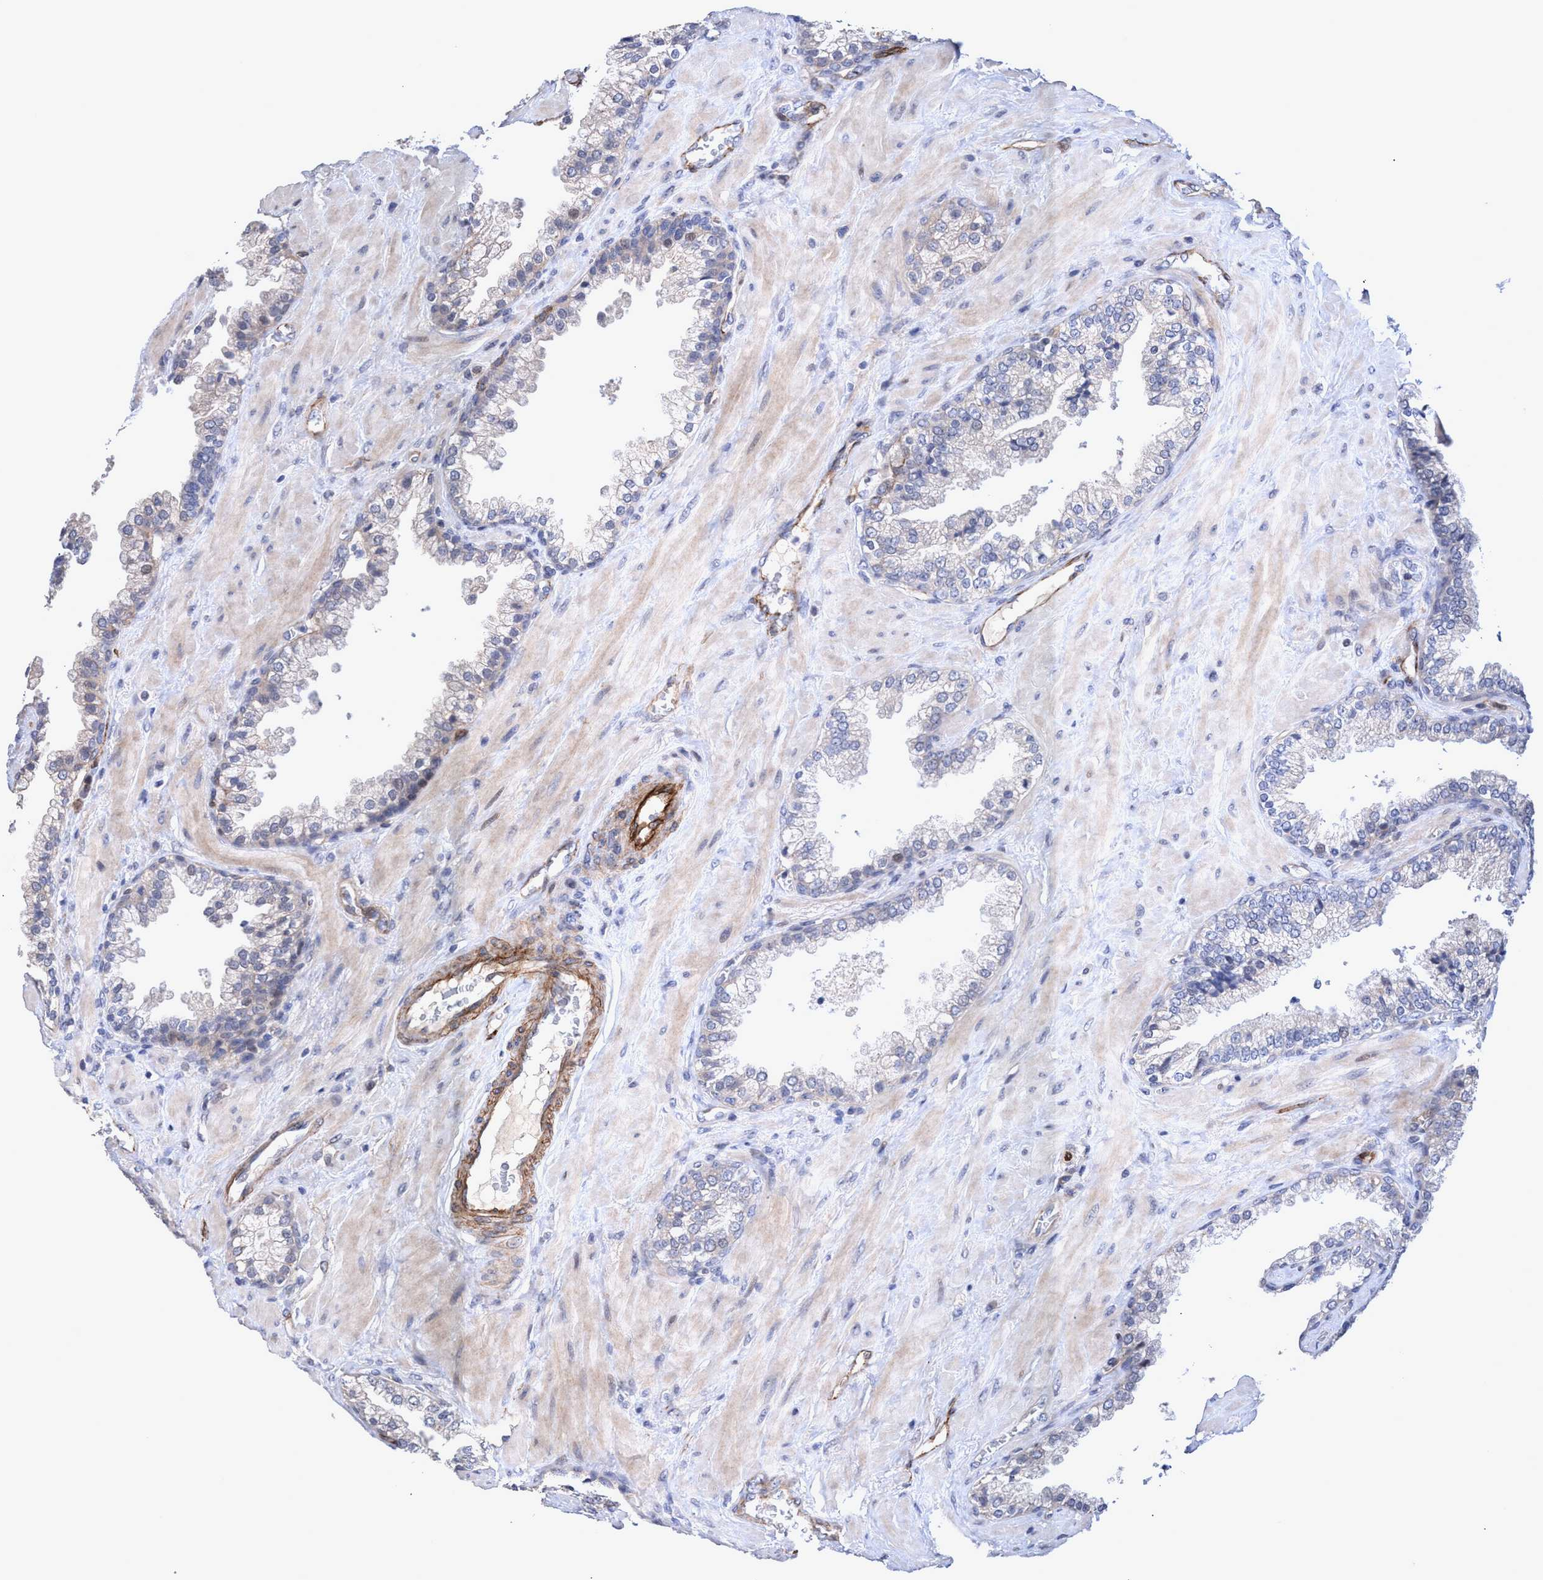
{"staining": {"intensity": "negative", "quantity": "none", "location": "none"}, "tissue": "prostate cancer", "cell_type": "Tumor cells", "image_type": "cancer", "snomed": [{"axis": "morphology", "description": "Adenocarcinoma, Low grade"}, {"axis": "topography", "description": "Prostate"}], "caption": "A high-resolution photomicrograph shows immunohistochemistry staining of prostate cancer, which exhibits no significant staining in tumor cells. The staining was performed using DAB to visualize the protein expression in brown, while the nuclei were stained in blue with hematoxylin (Magnification: 20x).", "gene": "ZNF750", "patient": {"sex": "male", "age": 71}}